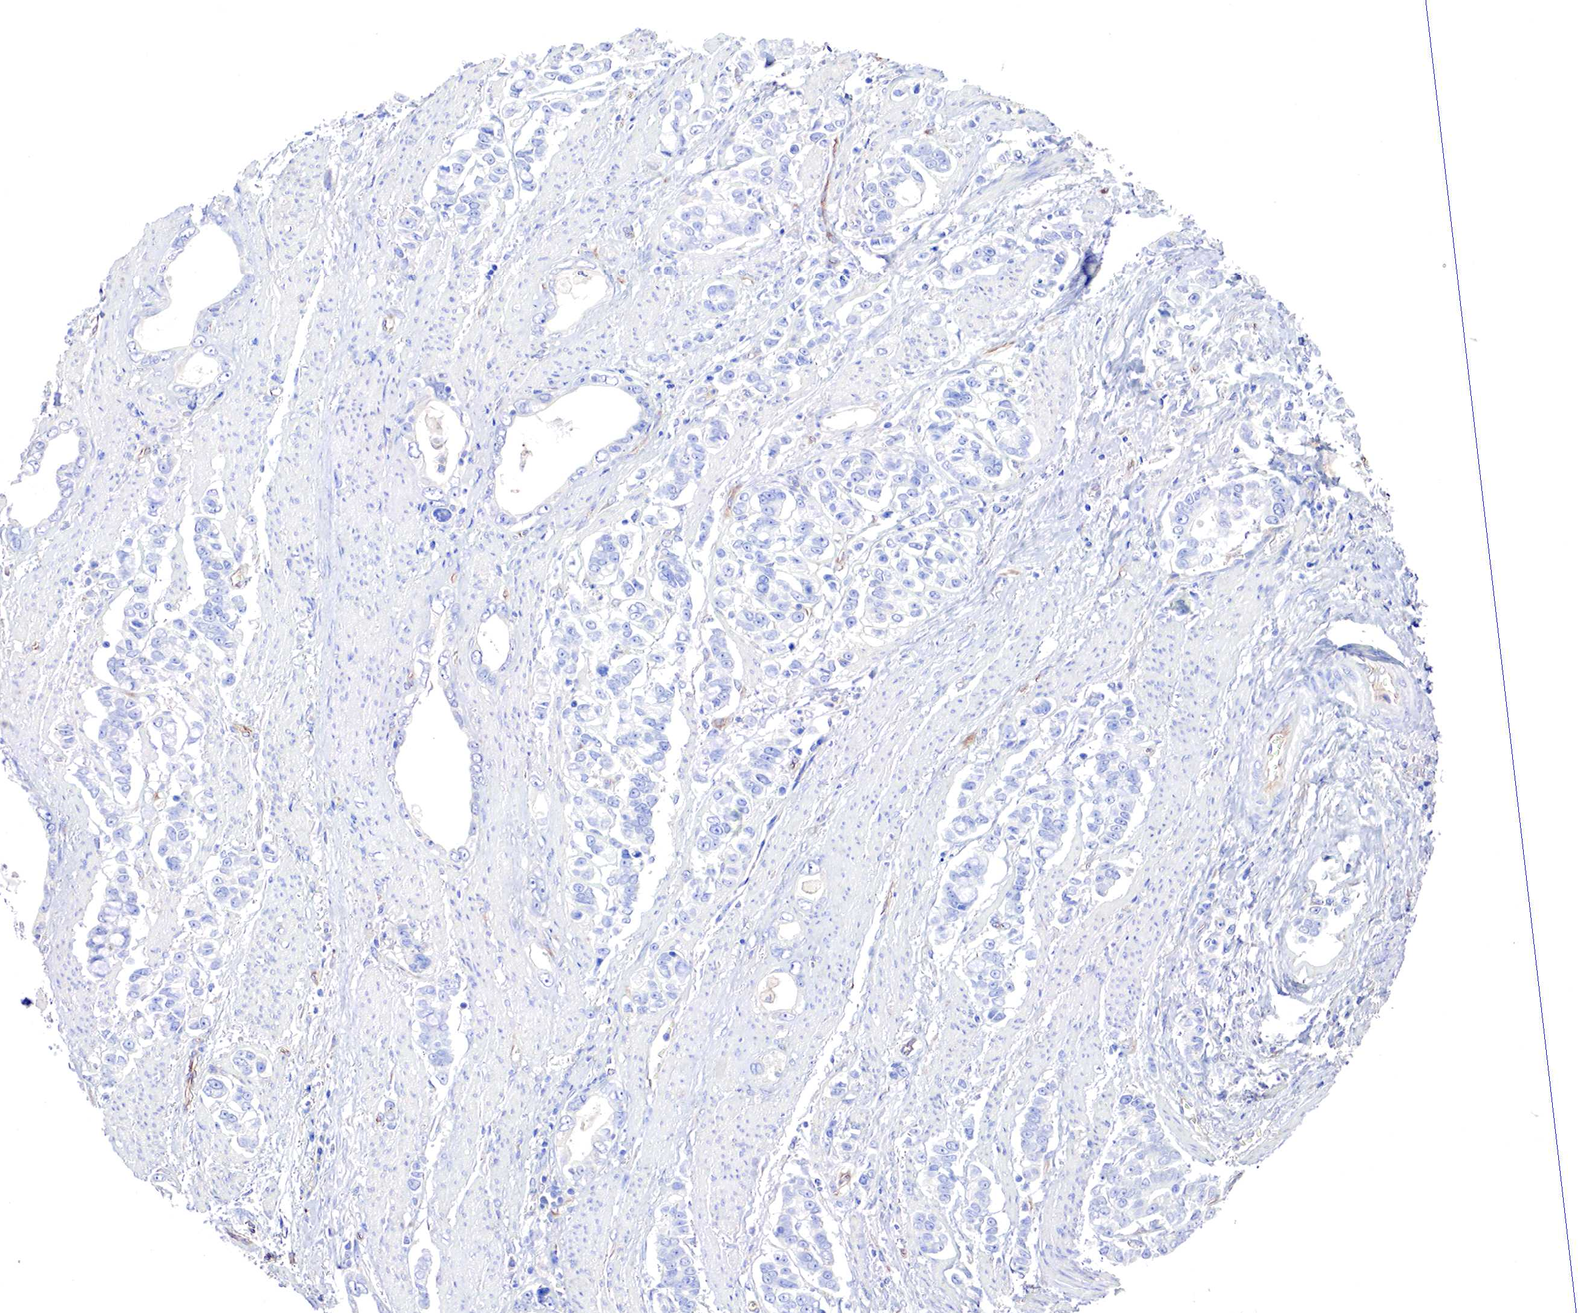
{"staining": {"intensity": "negative", "quantity": "none", "location": "none"}, "tissue": "stomach cancer", "cell_type": "Tumor cells", "image_type": "cancer", "snomed": [{"axis": "morphology", "description": "Adenocarcinoma, NOS"}, {"axis": "topography", "description": "Stomach"}], "caption": "Immunohistochemical staining of human stomach cancer (adenocarcinoma) shows no significant positivity in tumor cells. Brightfield microscopy of immunohistochemistry stained with DAB (brown) and hematoxylin (blue), captured at high magnification.", "gene": "RDX", "patient": {"sex": "male", "age": 78}}